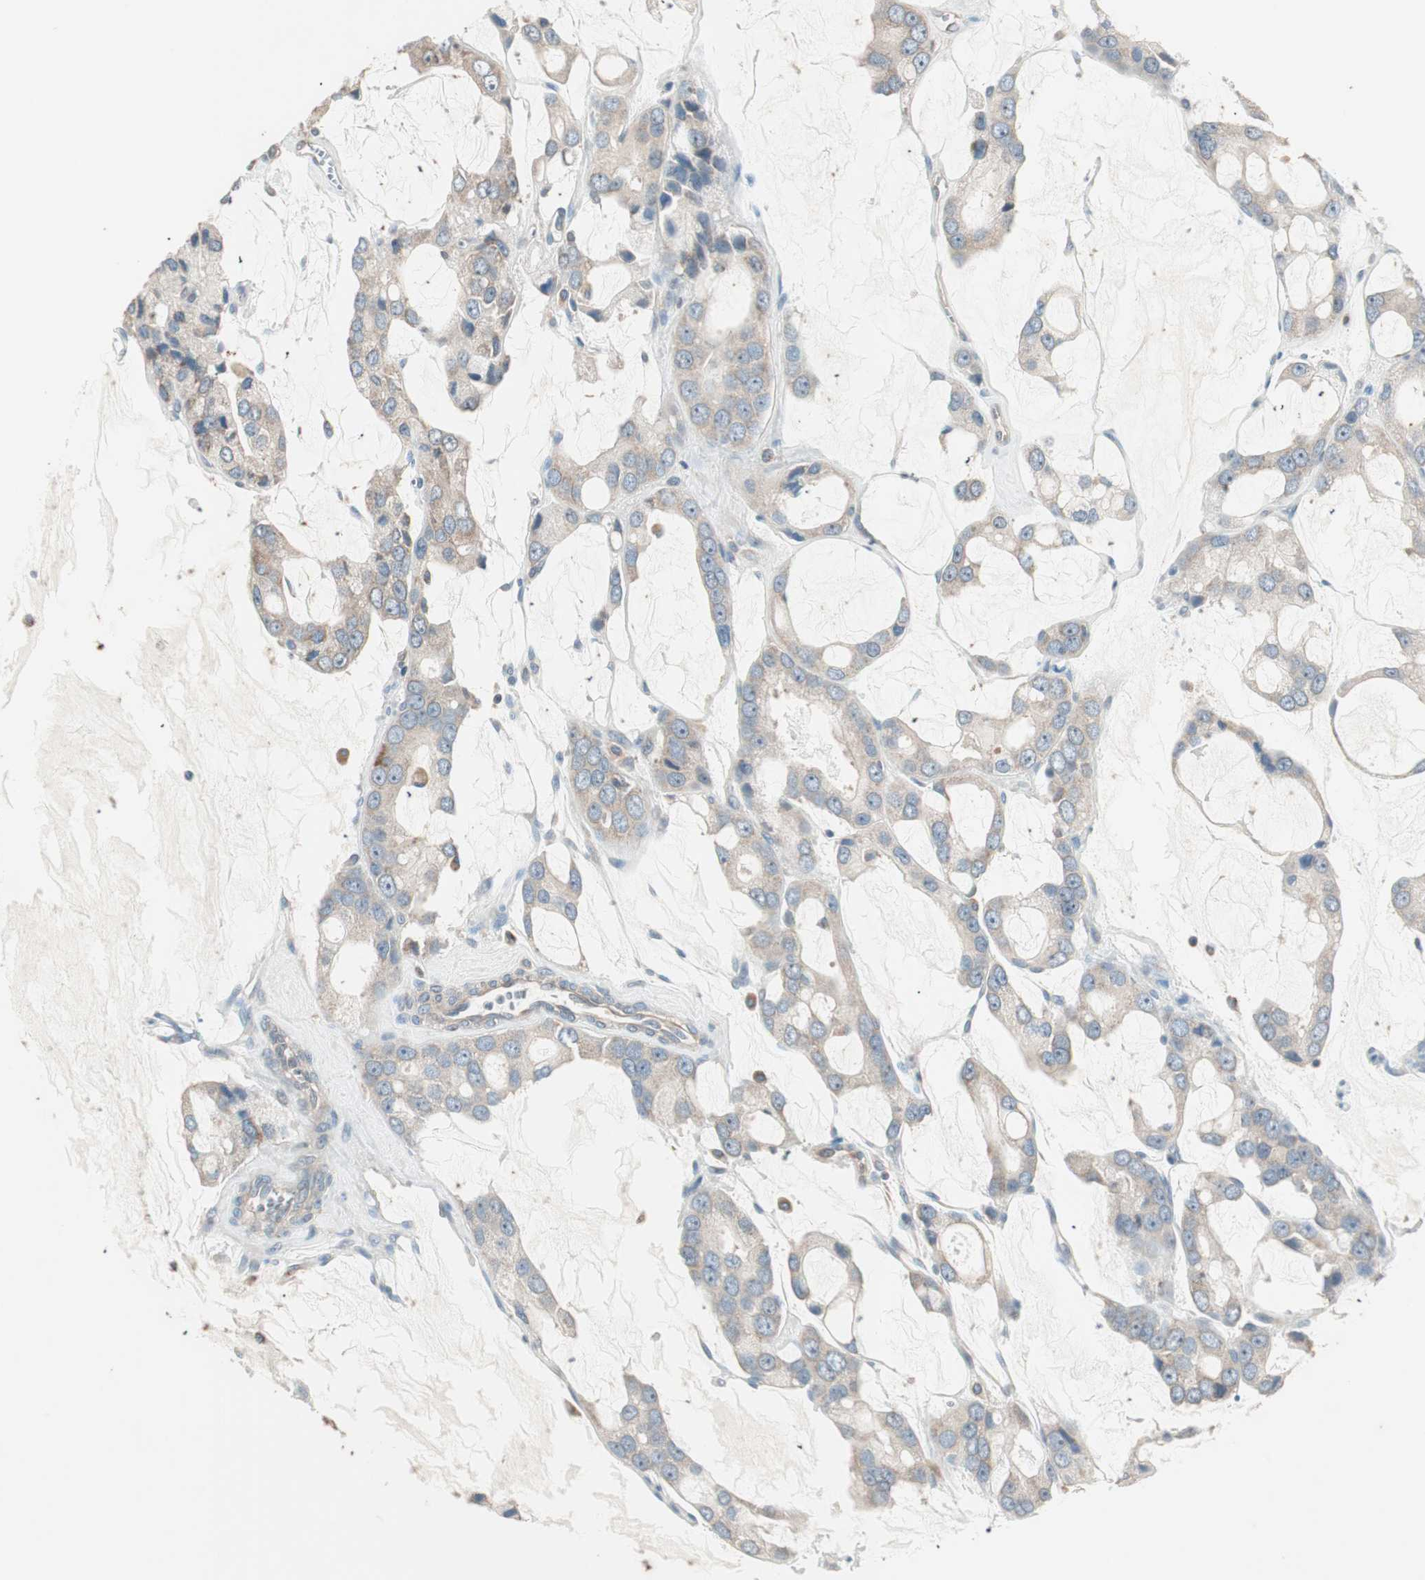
{"staining": {"intensity": "moderate", "quantity": ">75%", "location": "cytoplasmic/membranous"}, "tissue": "prostate cancer", "cell_type": "Tumor cells", "image_type": "cancer", "snomed": [{"axis": "morphology", "description": "Adenocarcinoma, High grade"}, {"axis": "topography", "description": "Prostate"}], "caption": "High-magnification brightfield microscopy of high-grade adenocarcinoma (prostate) stained with DAB (brown) and counterstained with hematoxylin (blue). tumor cells exhibit moderate cytoplasmic/membranous positivity is present in approximately>75% of cells.", "gene": "CC2D1A", "patient": {"sex": "male", "age": 67}}